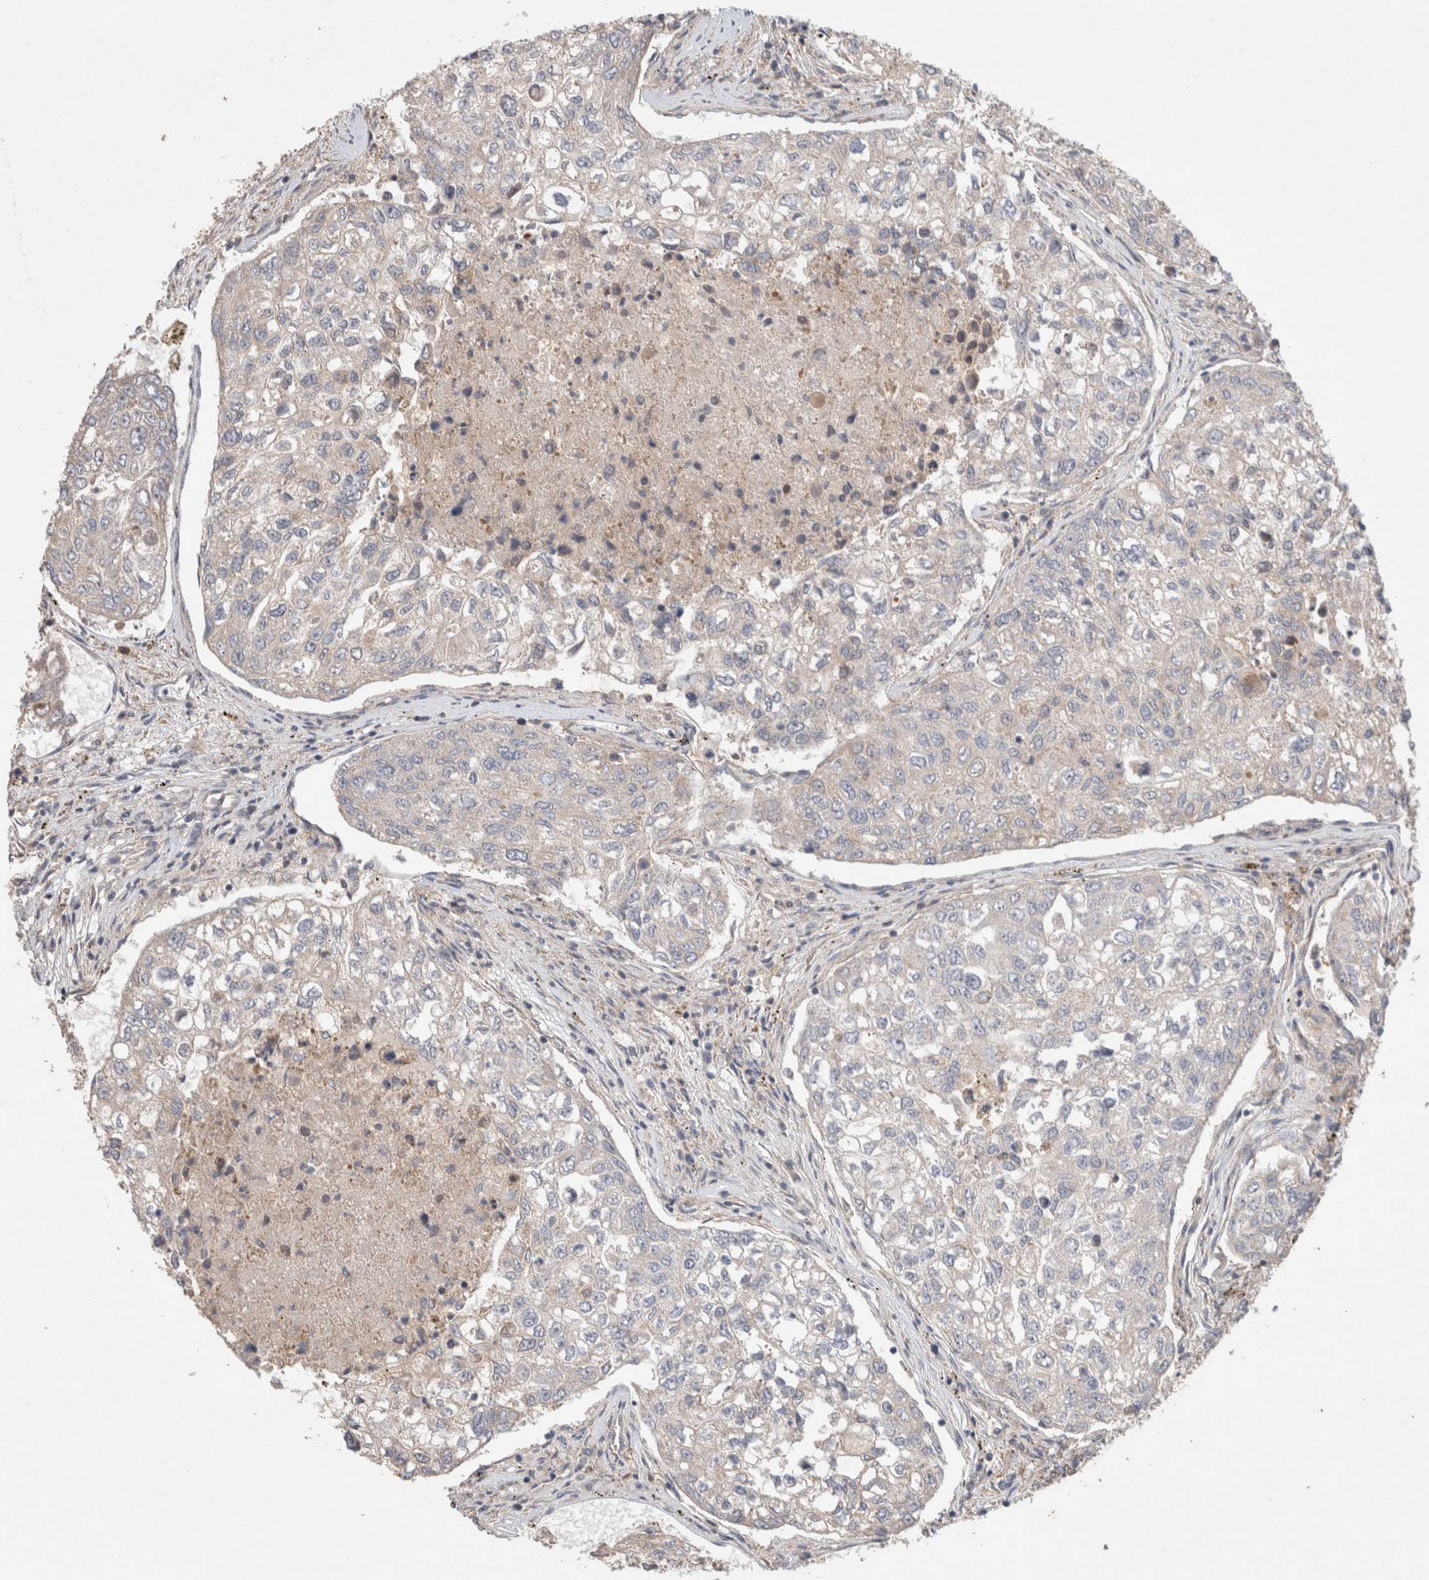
{"staining": {"intensity": "negative", "quantity": "none", "location": "none"}, "tissue": "urothelial cancer", "cell_type": "Tumor cells", "image_type": "cancer", "snomed": [{"axis": "morphology", "description": "Urothelial carcinoma, High grade"}, {"axis": "topography", "description": "Lymph node"}, {"axis": "topography", "description": "Urinary bladder"}], "caption": "This is an IHC histopathology image of high-grade urothelial carcinoma. There is no positivity in tumor cells.", "gene": "SLC29A1", "patient": {"sex": "male", "age": 51}}